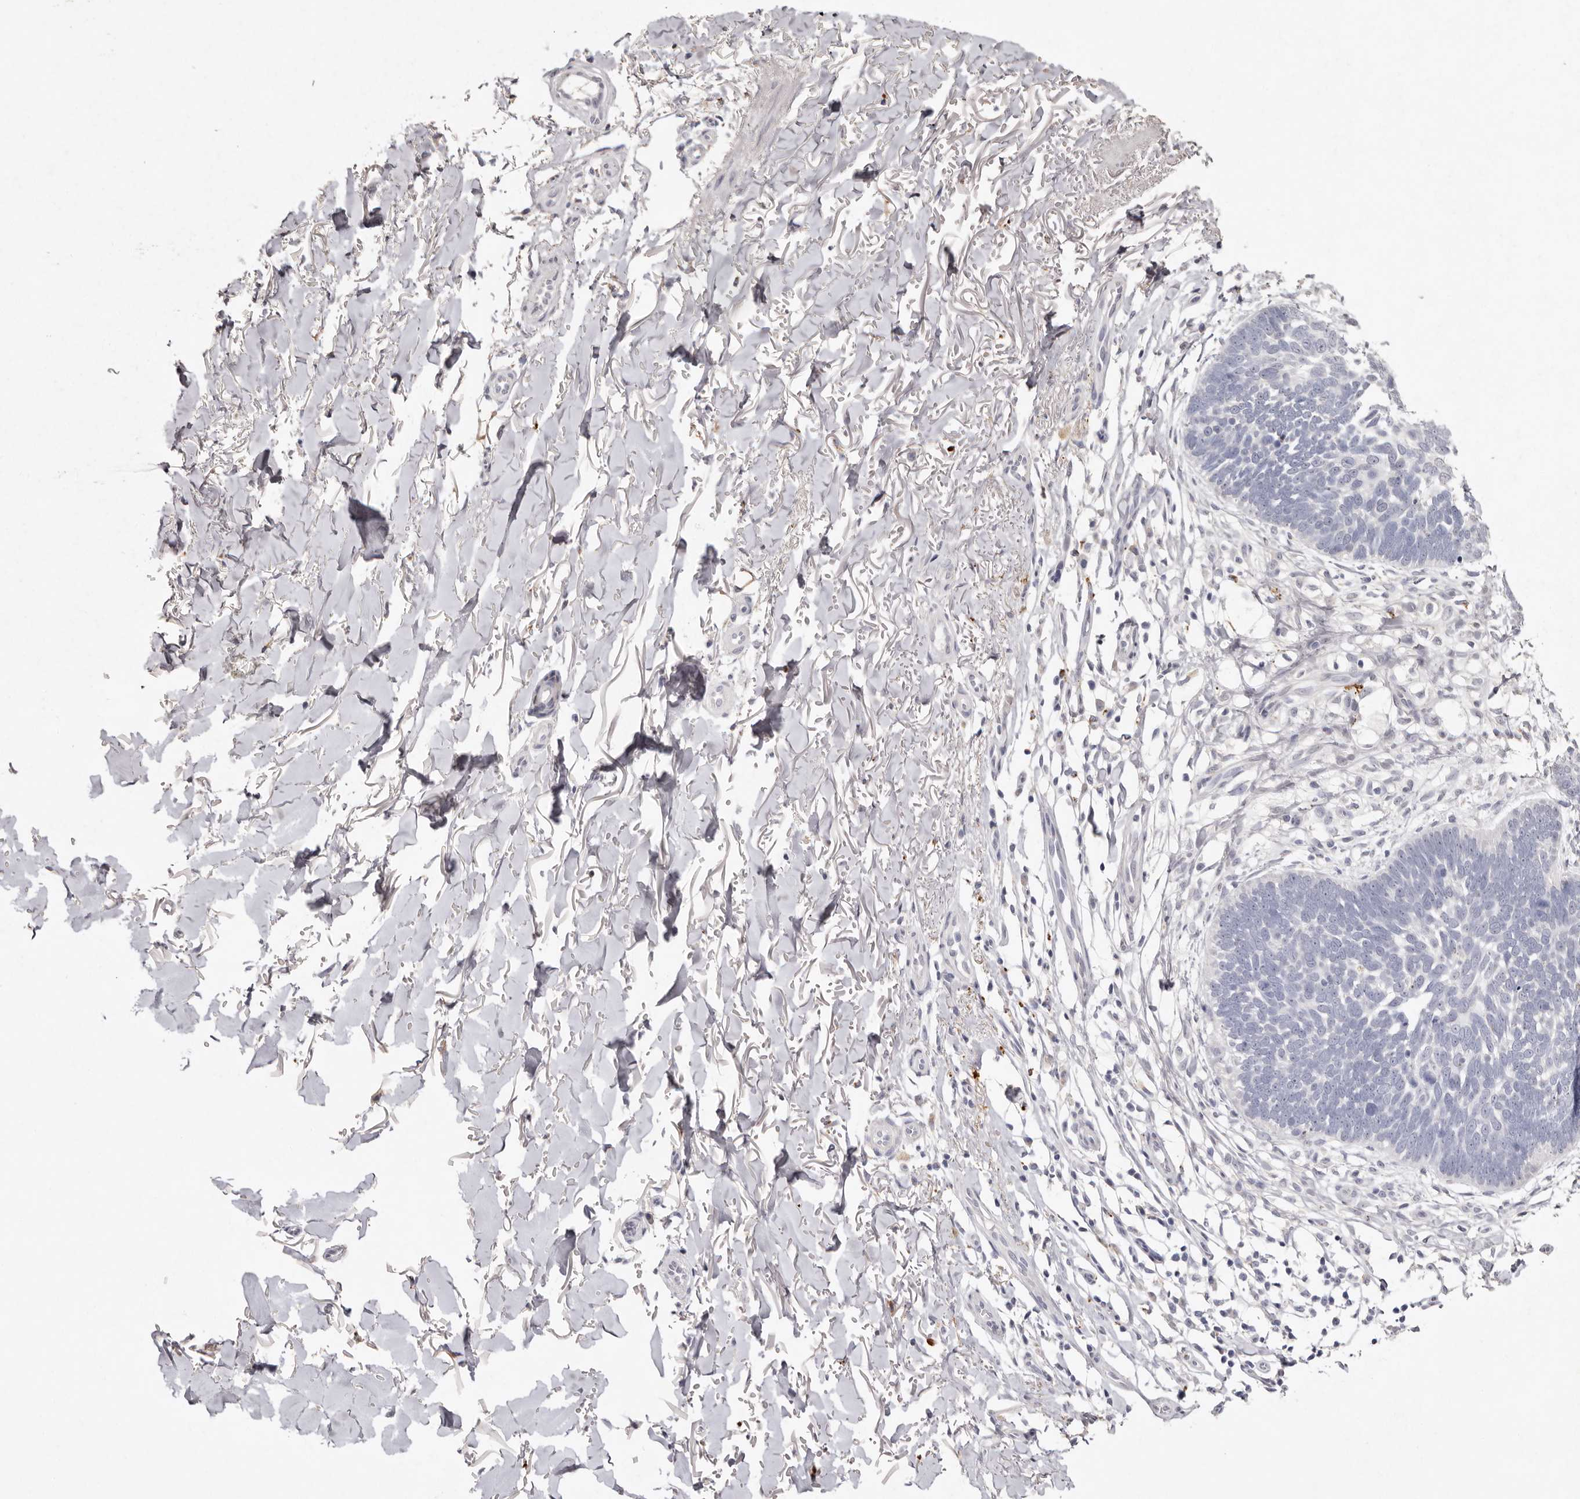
{"staining": {"intensity": "negative", "quantity": "none", "location": "none"}, "tissue": "skin cancer", "cell_type": "Tumor cells", "image_type": "cancer", "snomed": [{"axis": "morphology", "description": "Normal tissue, NOS"}, {"axis": "morphology", "description": "Basal cell carcinoma"}, {"axis": "topography", "description": "Skin"}], "caption": "DAB (3,3'-diaminobenzidine) immunohistochemical staining of skin cancer displays no significant staining in tumor cells.", "gene": "FAM185A", "patient": {"sex": "male", "age": 77}}